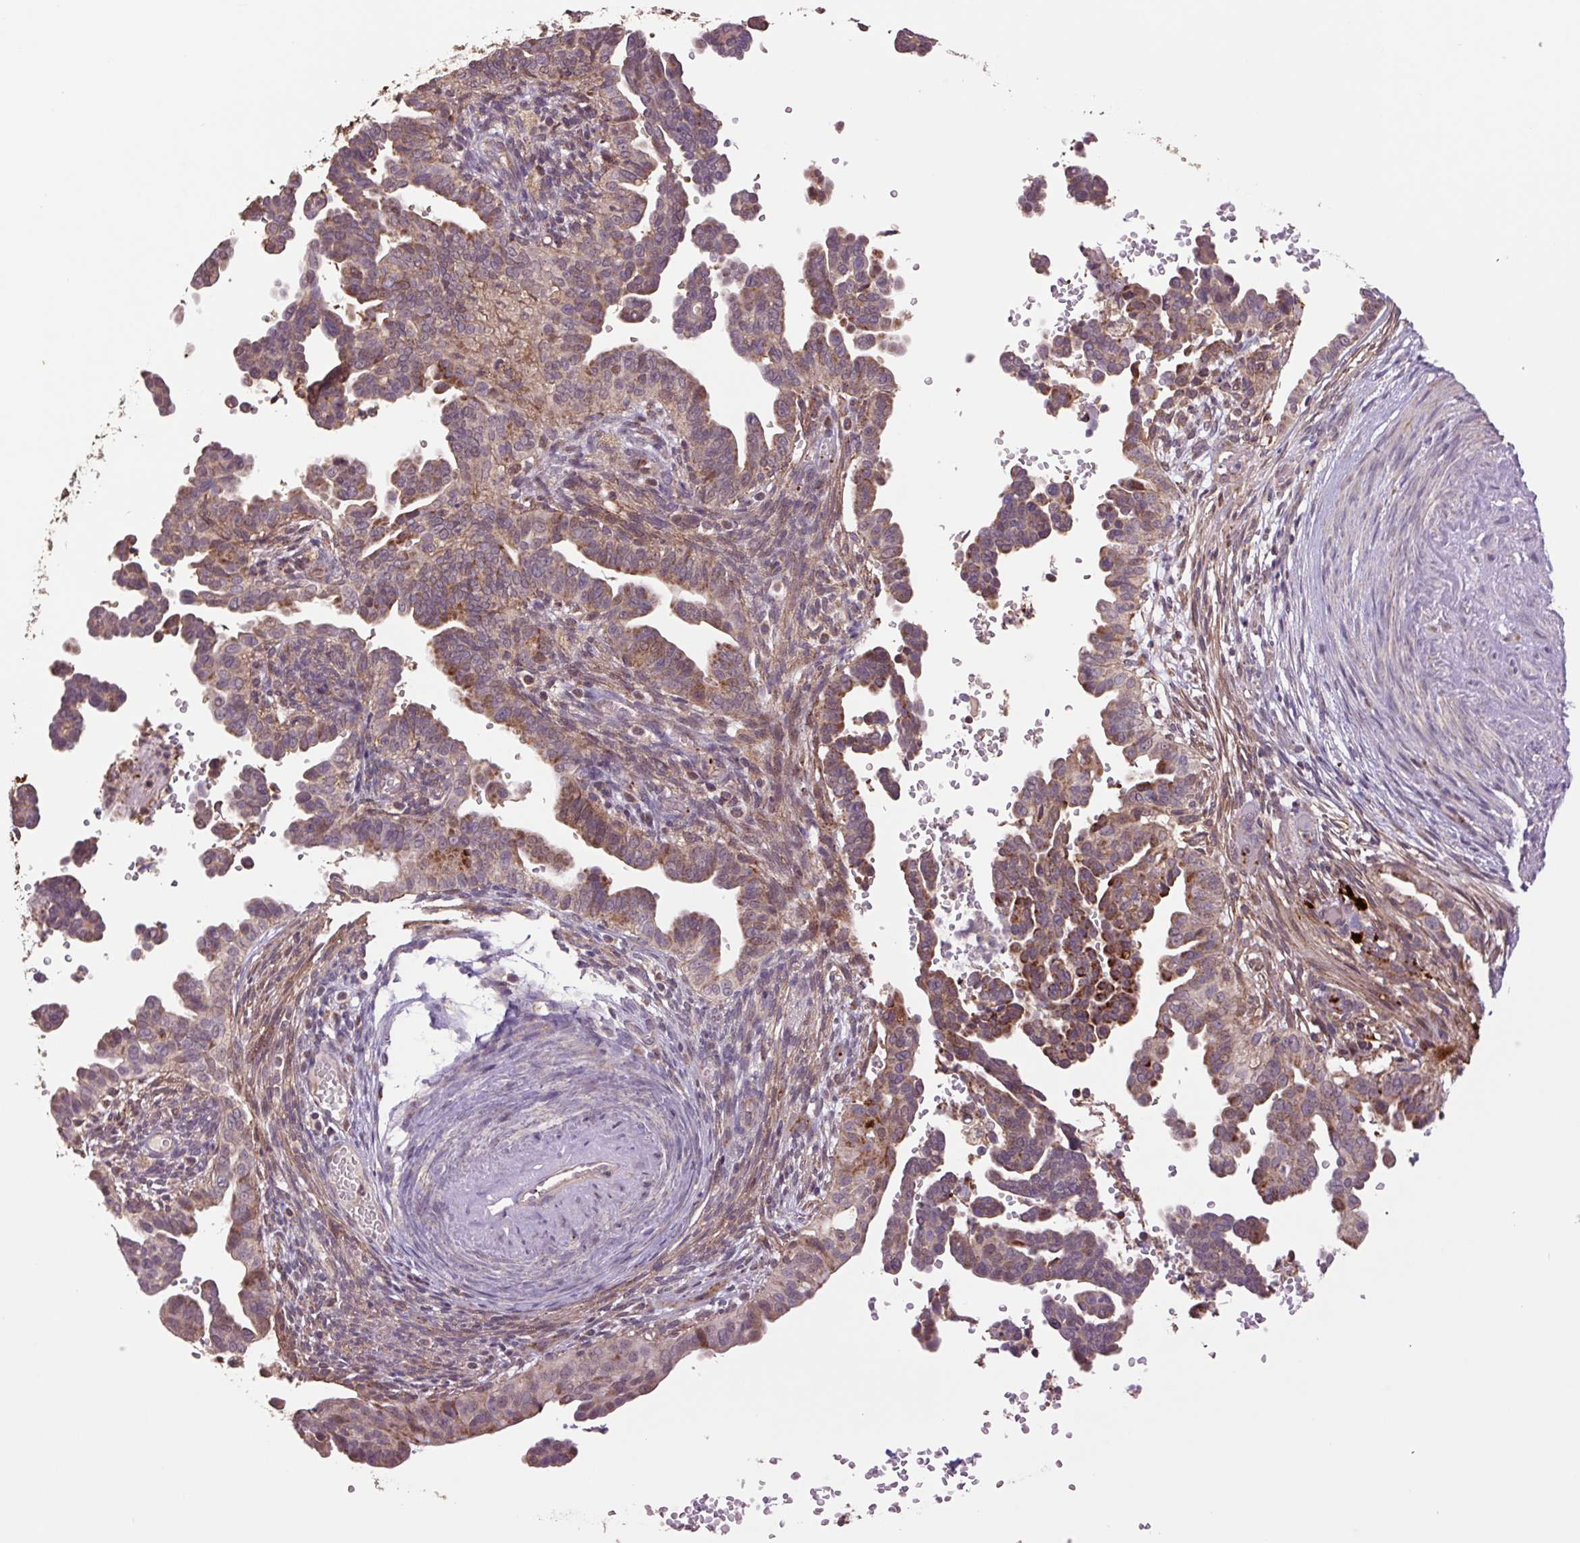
{"staining": {"intensity": "strong", "quantity": "<25%", "location": "cytoplasmic/membranous"}, "tissue": "cervical cancer", "cell_type": "Tumor cells", "image_type": "cancer", "snomed": [{"axis": "morphology", "description": "Adenocarcinoma, NOS"}, {"axis": "morphology", "description": "Adenocarcinoma, Low grade"}, {"axis": "topography", "description": "Cervix"}], "caption": "Immunohistochemistry (DAB (3,3'-diaminobenzidine)) staining of cervical cancer (adenocarcinoma) reveals strong cytoplasmic/membranous protein positivity in approximately <25% of tumor cells.", "gene": "TMEM160", "patient": {"sex": "female", "age": 35}}